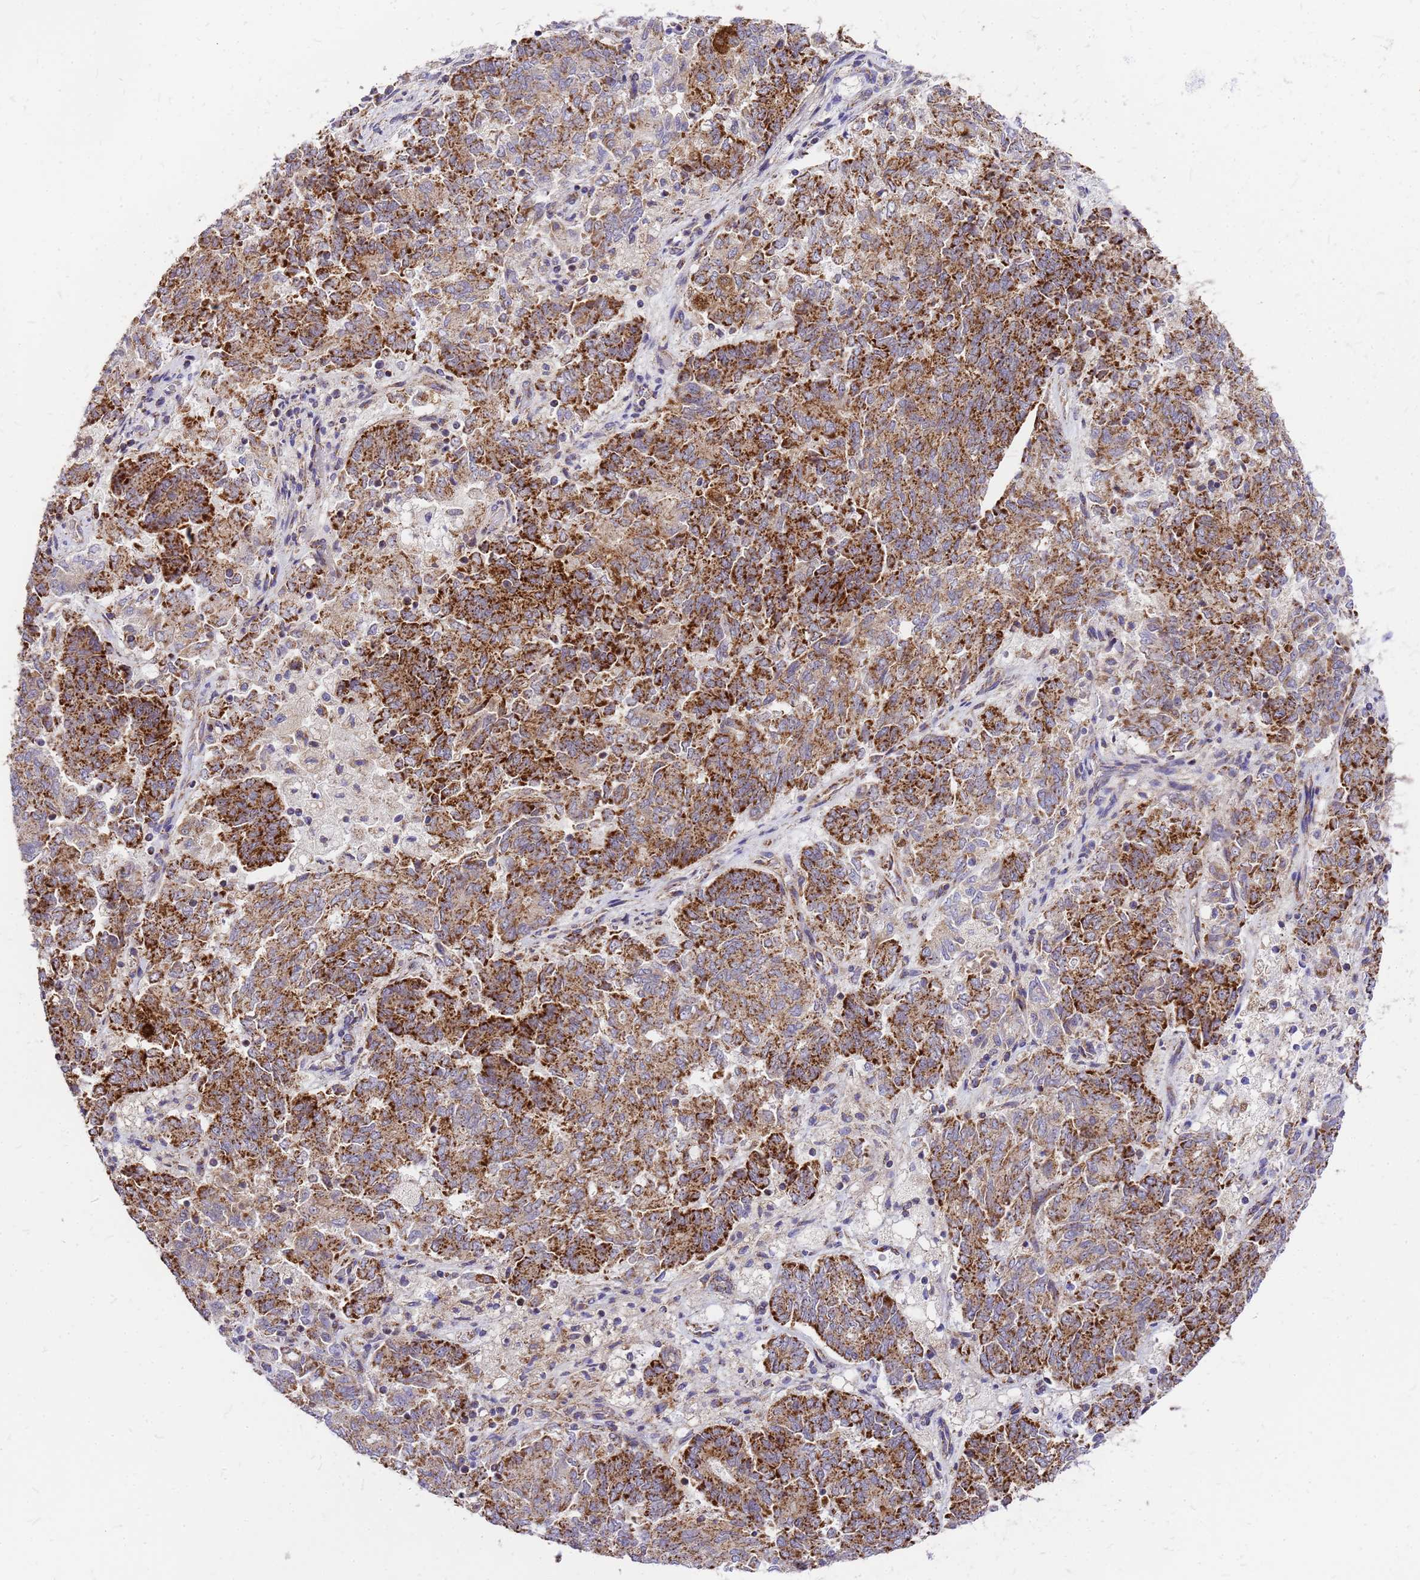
{"staining": {"intensity": "strong", "quantity": ">75%", "location": "cytoplasmic/membranous"}, "tissue": "endometrial cancer", "cell_type": "Tumor cells", "image_type": "cancer", "snomed": [{"axis": "morphology", "description": "Adenocarcinoma, NOS"}, {"axis": "topography", "description": "Endometrium"}], "caption": "Endometrial cancer (adenocarcinoma) stained for a protein demonstrates strong cytoplasmic/membranous positivity in tumor cells.", "gene": "MRPS26", "patient": {"sex": "female", "age": 80}}